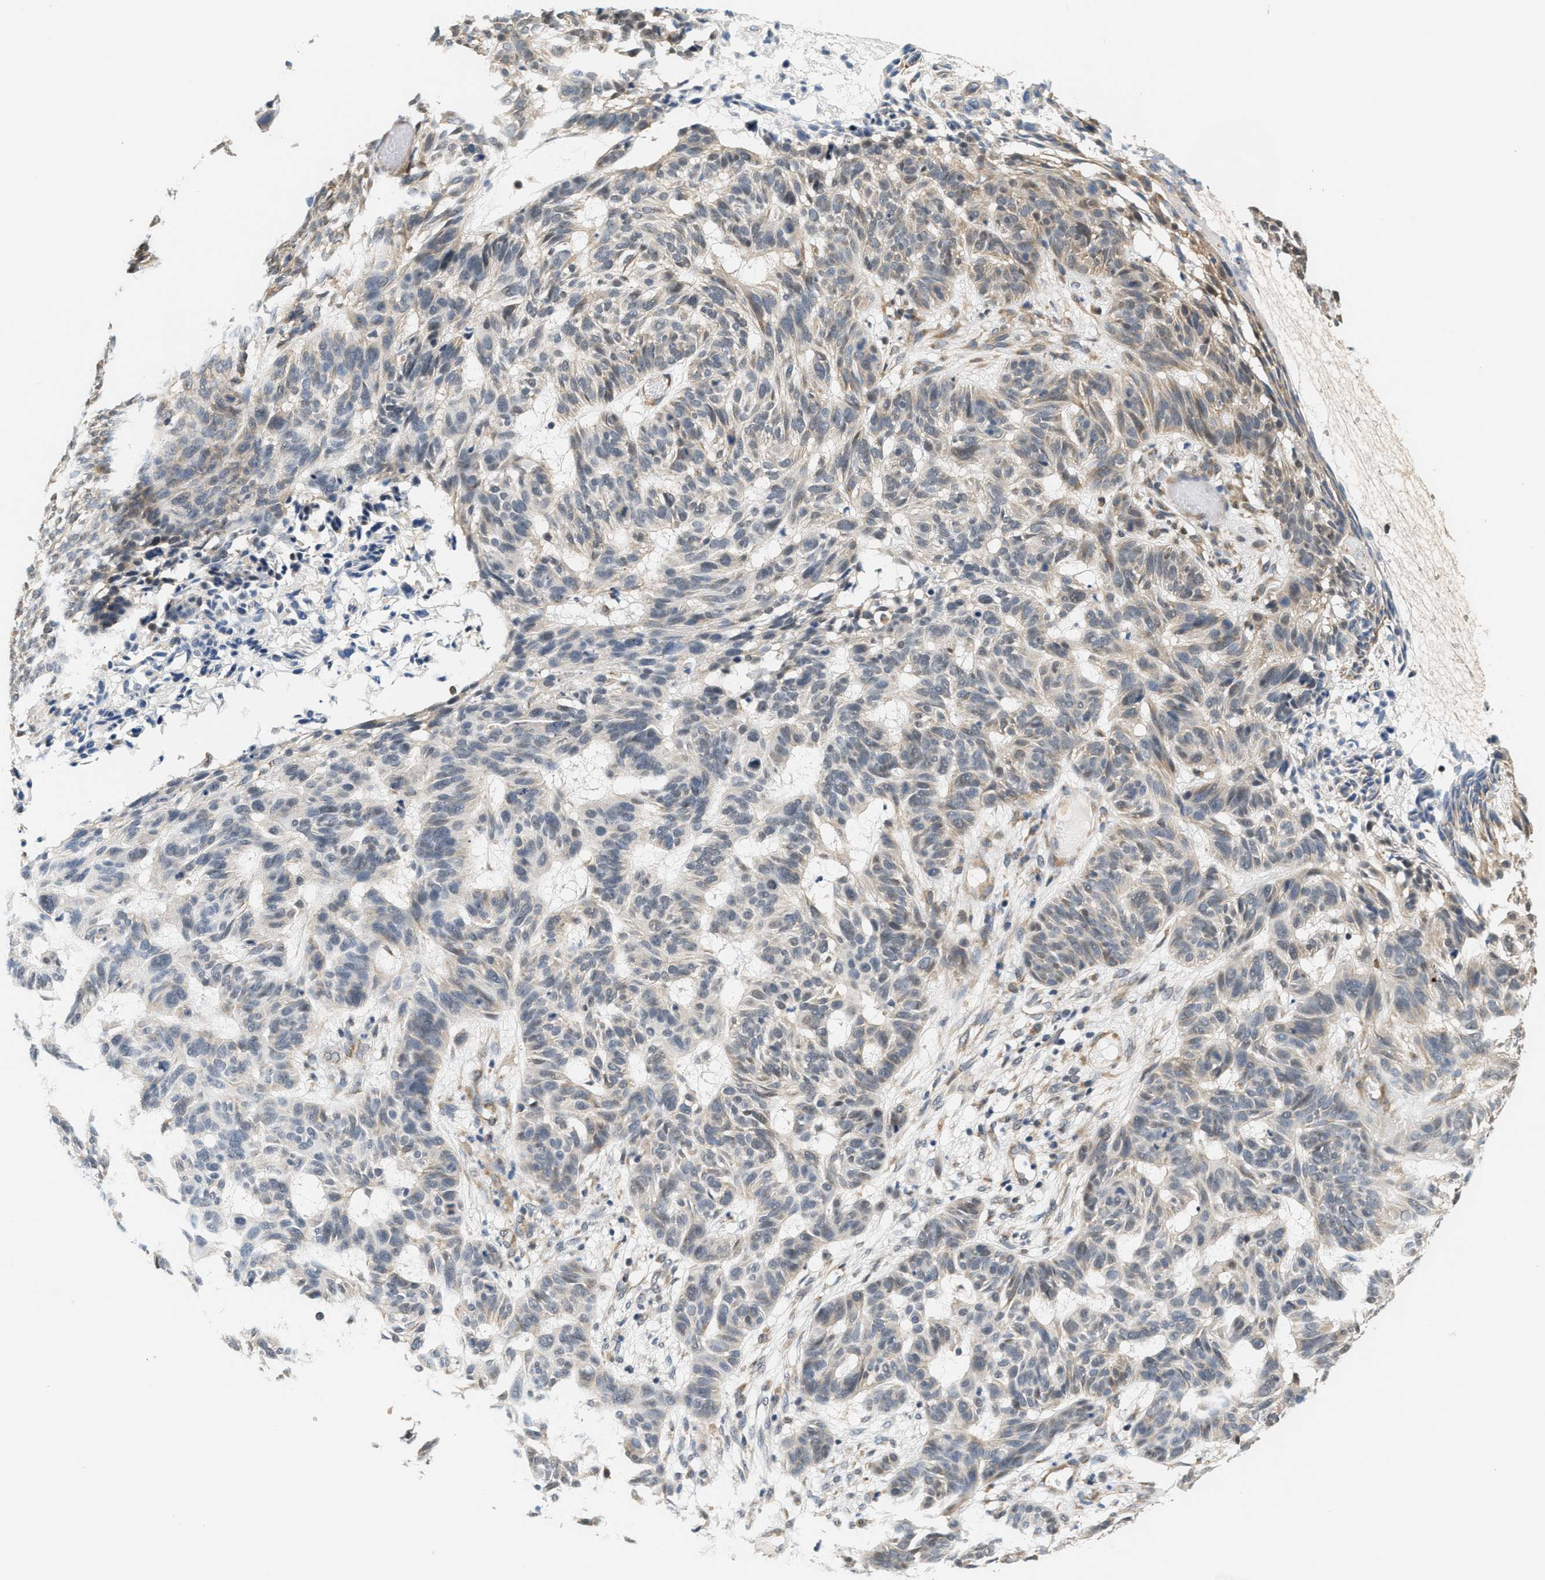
{"staining": {"intensity": "weak", "quantity": "<25%", "location": "cytoplasmic/membranous"}, "tissue": "skin cancer", "cell_type": "Tumor cells", "image_type": "cancer", "snomed": [{"axis": "morphology", "description": "Basal cell carcinoma"}, {"axis": "topography", "description": "Skin"}], "caption": "IHC of skin cancer displays no staining in tumor cells.", "gene": "GIGYF1", "patient": {"sex": "male", "age": 85}}